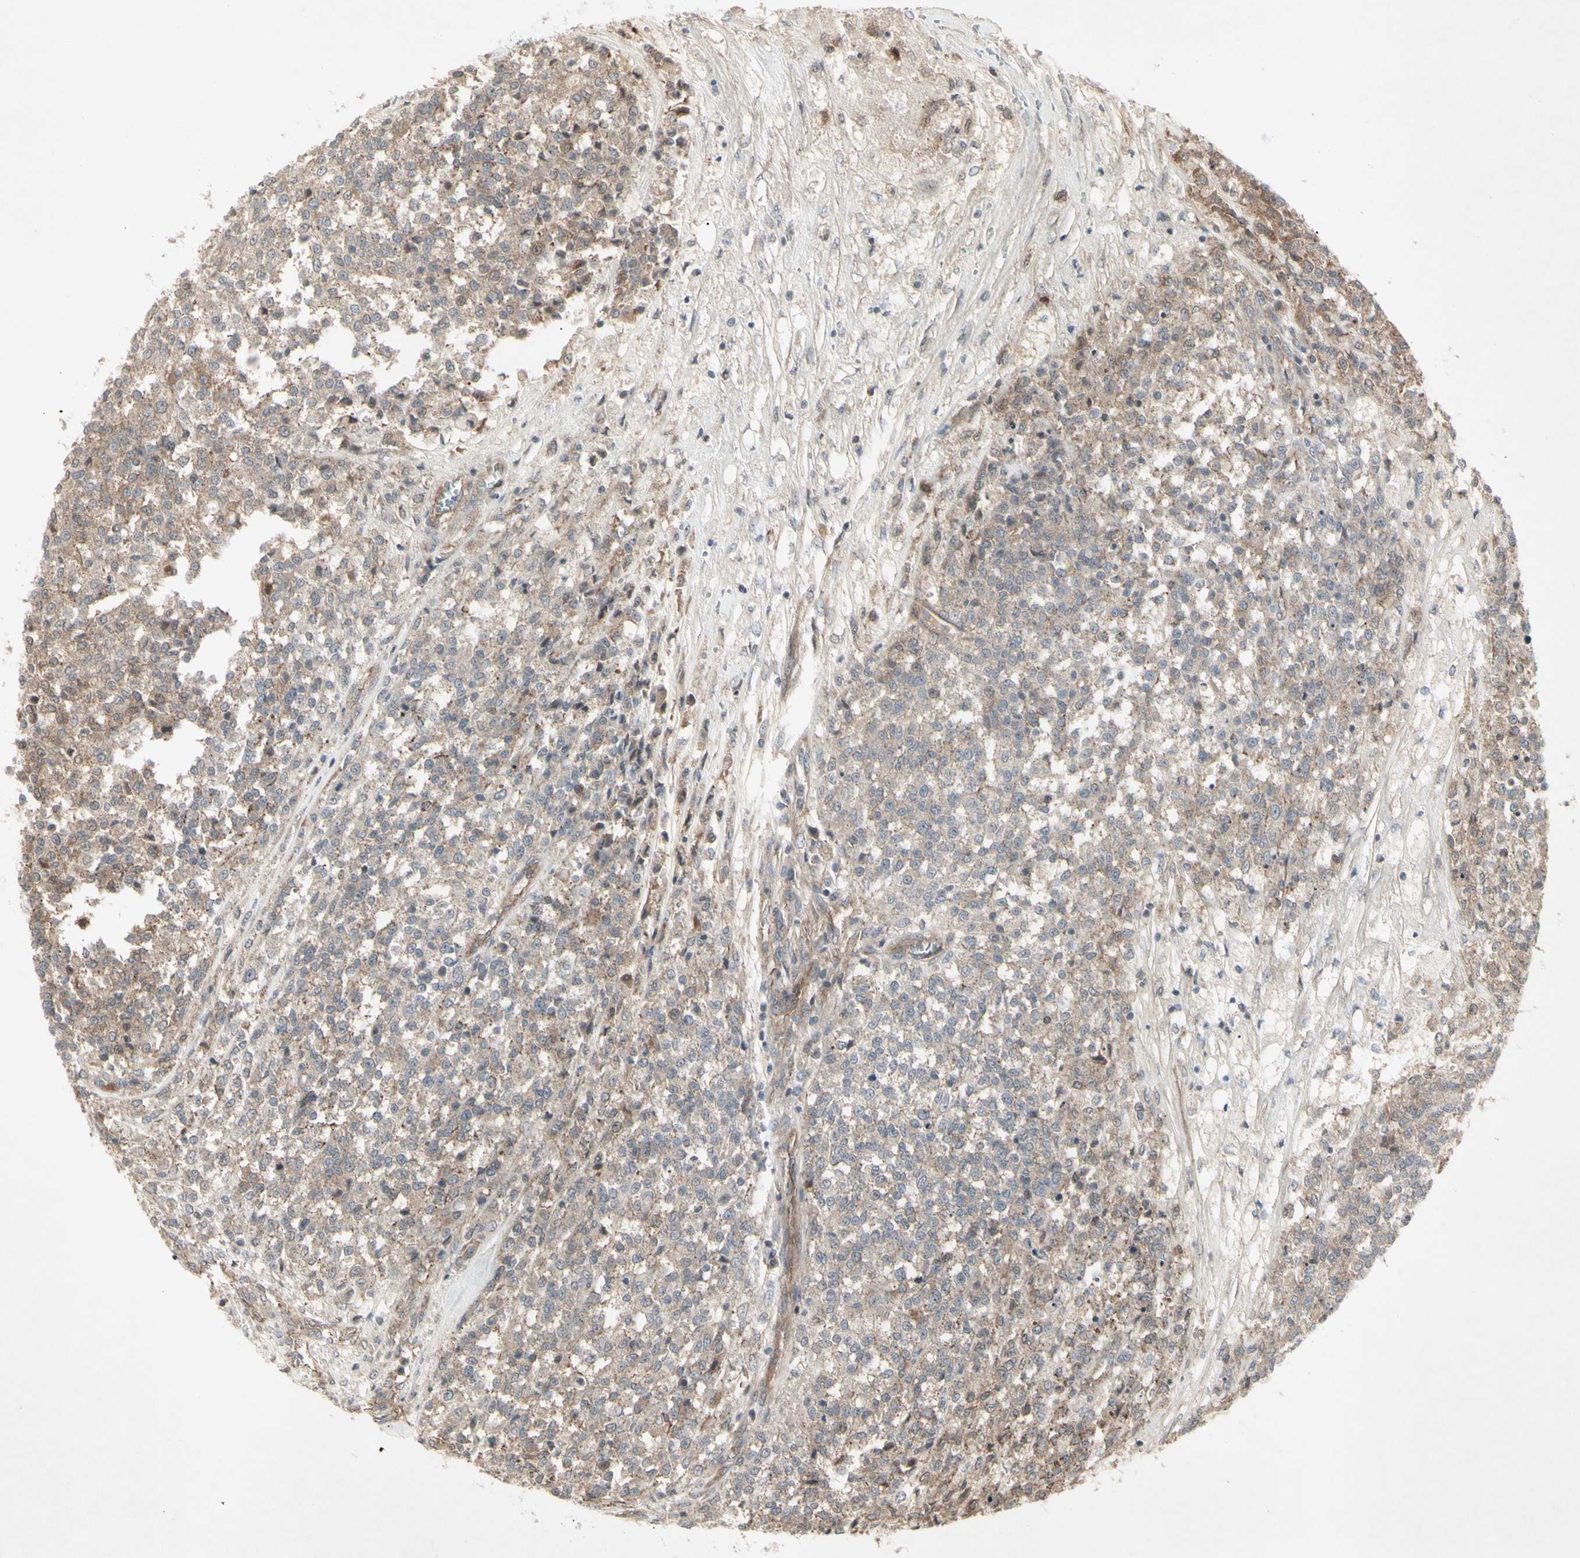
{"staining": {"intensity": "moderate", "quantity": "<25%", "location": "cytoplasmic/membranous"}, "tissue": "testis cancer", "cell_type": "Tumor cells", "image_type": "cancer", "snomed": [{"axis": "morphology", "description": "Seminoma, NOS"}, {"axis": "topography", "description": "Testis"}], "caption": "Protein expression analysis of human testis seminoma reveals moderate cytoplasmic/membranous staining in about <25% of tumor cells.", "gene": "JAG1", "patient": {"sex": "male", "age": 59}}